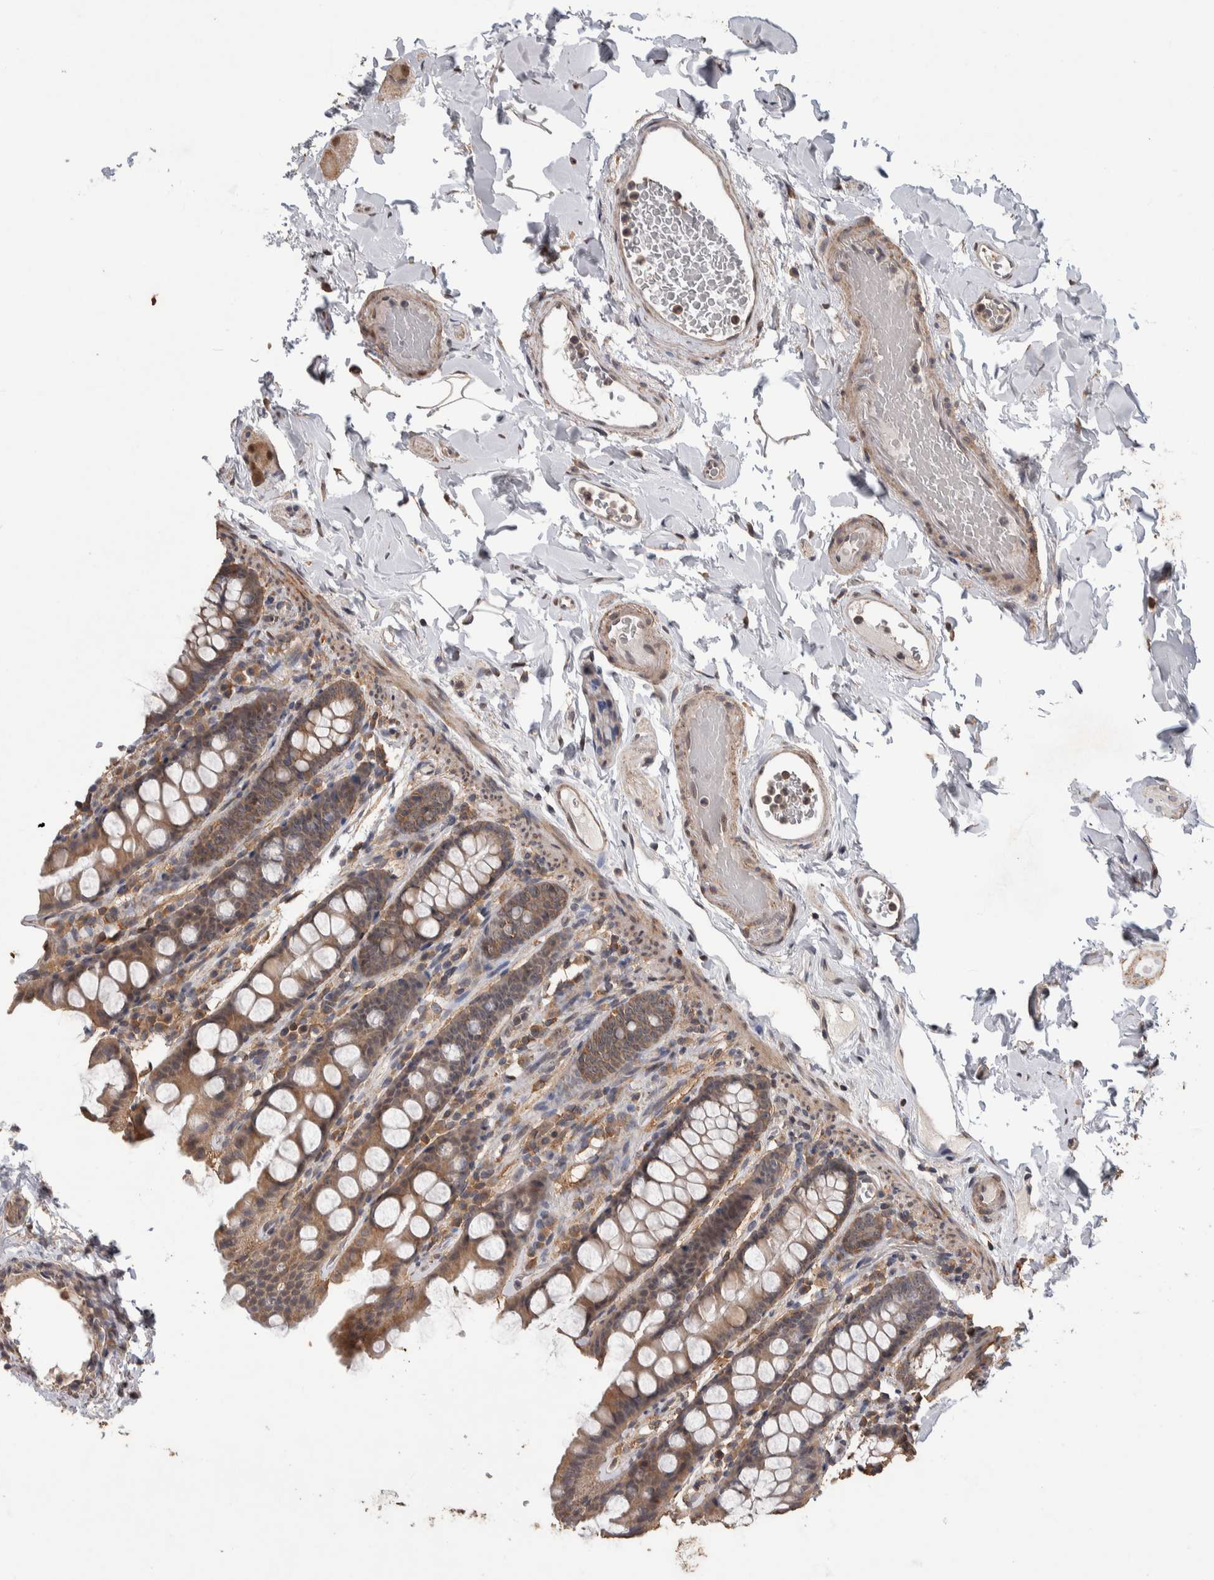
{"staining": {"intensity": "weak", "quantity": "25%-75%", "location": "cytoplasmic/membranous"}, "tissue": "colon", "cell_type": "Endothelial cells", "image_type": "normal", "snomed": [{"axis": "morphology", "description": "Normal tissue, NOS"}, {"axis": "topography", "description": "Colon"}, {"axis": "topography", "description": "Peripheral nerve tissue"}], "caption": "Immunohistochemical staining of normal human colon exhibits low levels of weak cytoplasmic/membranous positivity in about 25%-75% of endothelial cells.", "gene": "DVL2", "patient": {"sex": "female", "age": 61}}